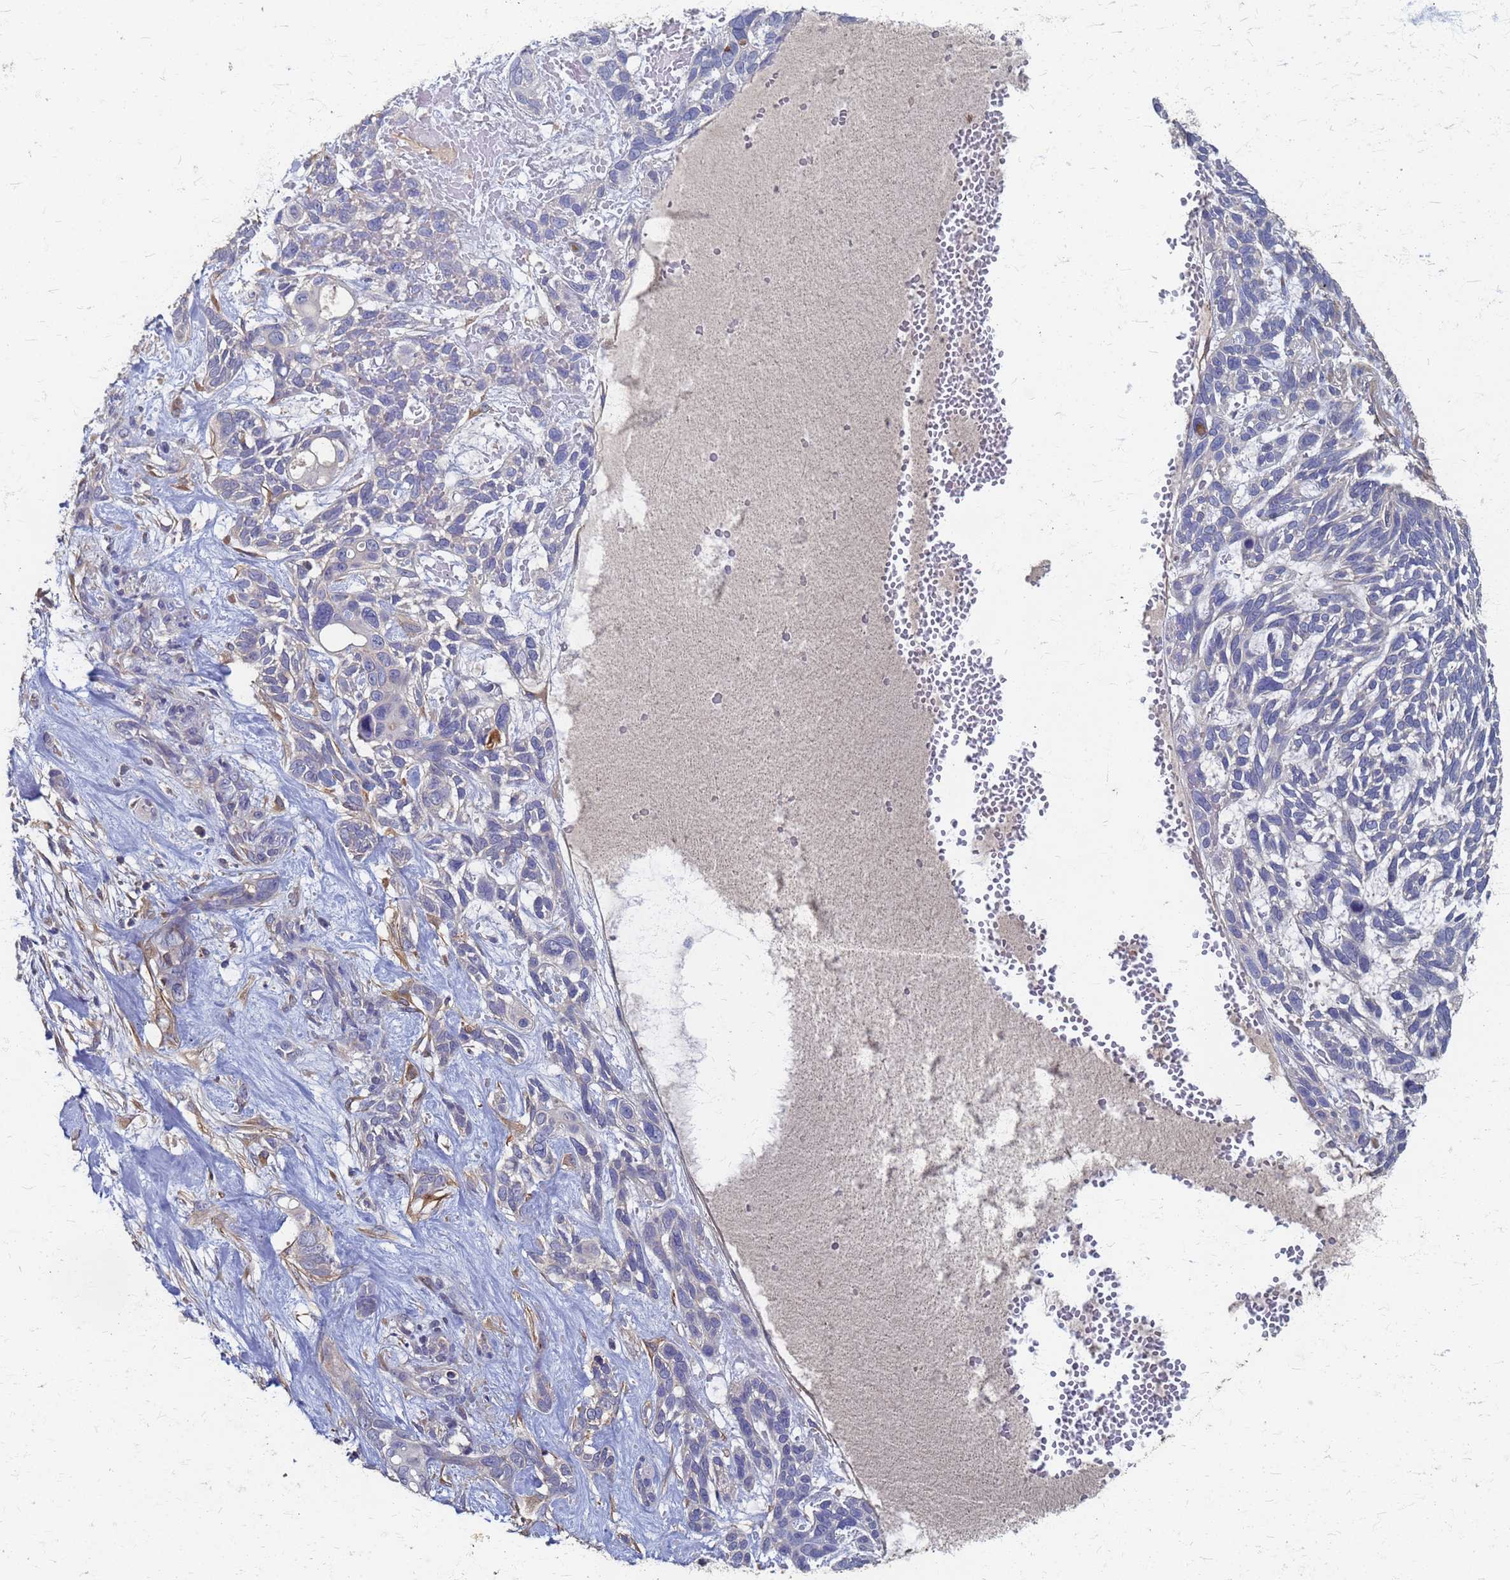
{"staining": {"intensity": "negative", "quantity": "none", "location": "none"}, "tissue": "skin cancer", "cell_type": "Tumor cells", "image_type": "cancer", "snomed": [{"axis": "morphology", "description": "Basal cell carcinoma"}, {"axis": "topography", "description": "Skin"}], "caption": "Photomicrograph shows no protein positivity in tumor cells of skin cancer (basal cell carcinoma) tissue.", "gene": "KRCC1", "patient": {"sex": "male", "age": 88}}